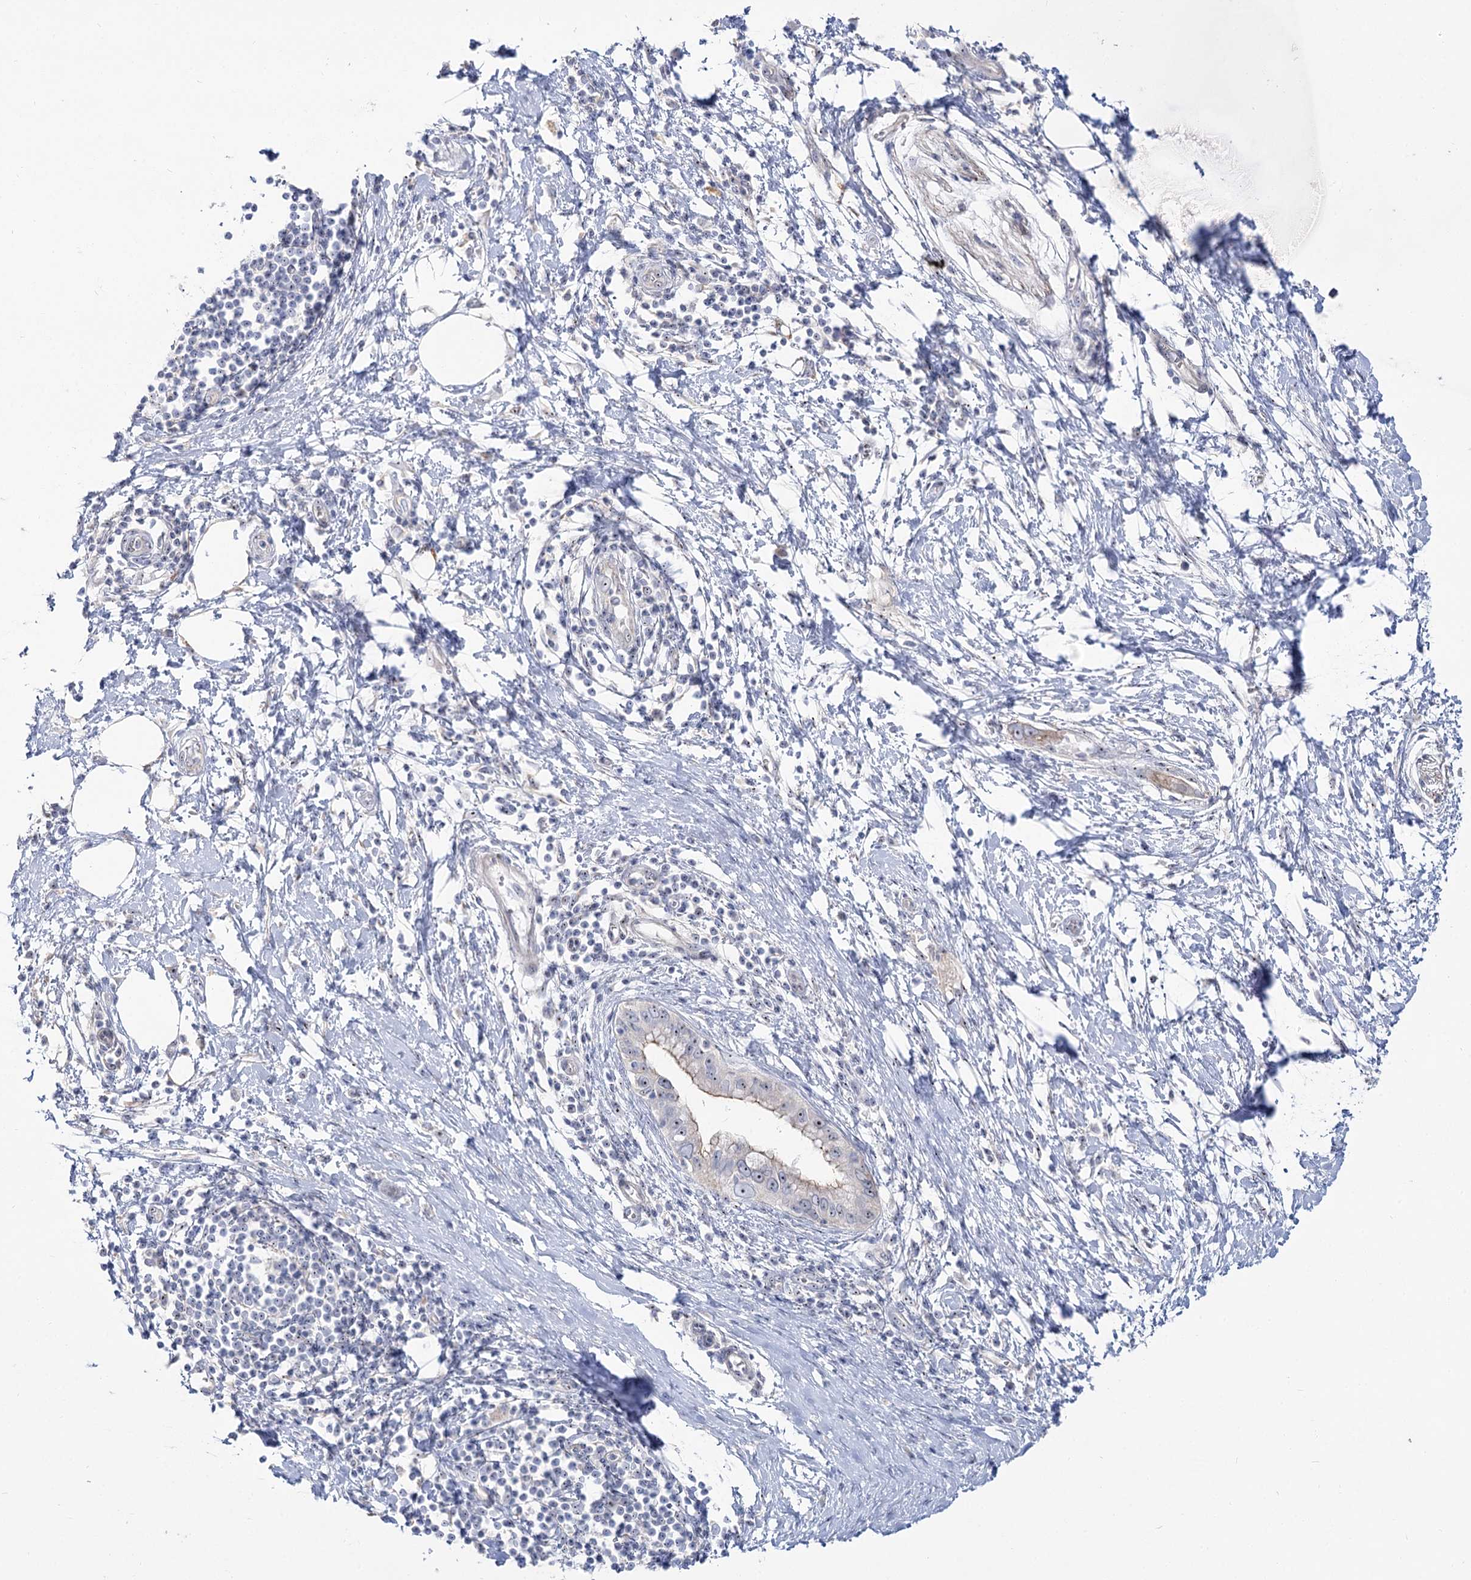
{"staining": {"intensity": "moderate", "quantity": "<25%", "location": "cytoplasmic/membranous,nuclear"}, "tissue": "pancreatic cancer", "cell_type": "Tumor cells", "image_type": "cancer", "snomed": [{"axis": "morphology", "description": "Normal tissue, NOS"}, {"axis": "morphology", "description": "Adenocarcinoma, NOS"}, {"axis": "topography", "description": "Pancreas"}, {"axis": "topography", "description": "Peripheral nerve tissue"}], "caption": "Immunohistochemical staining of human pancreatic adenocarcinoma demonstrates moderate cytoplasmic/membranous and nuclear protein staining in about <25% of tumor cells.", "gene": "SUOX", "patient": {"sex": "male", "age": 59}}